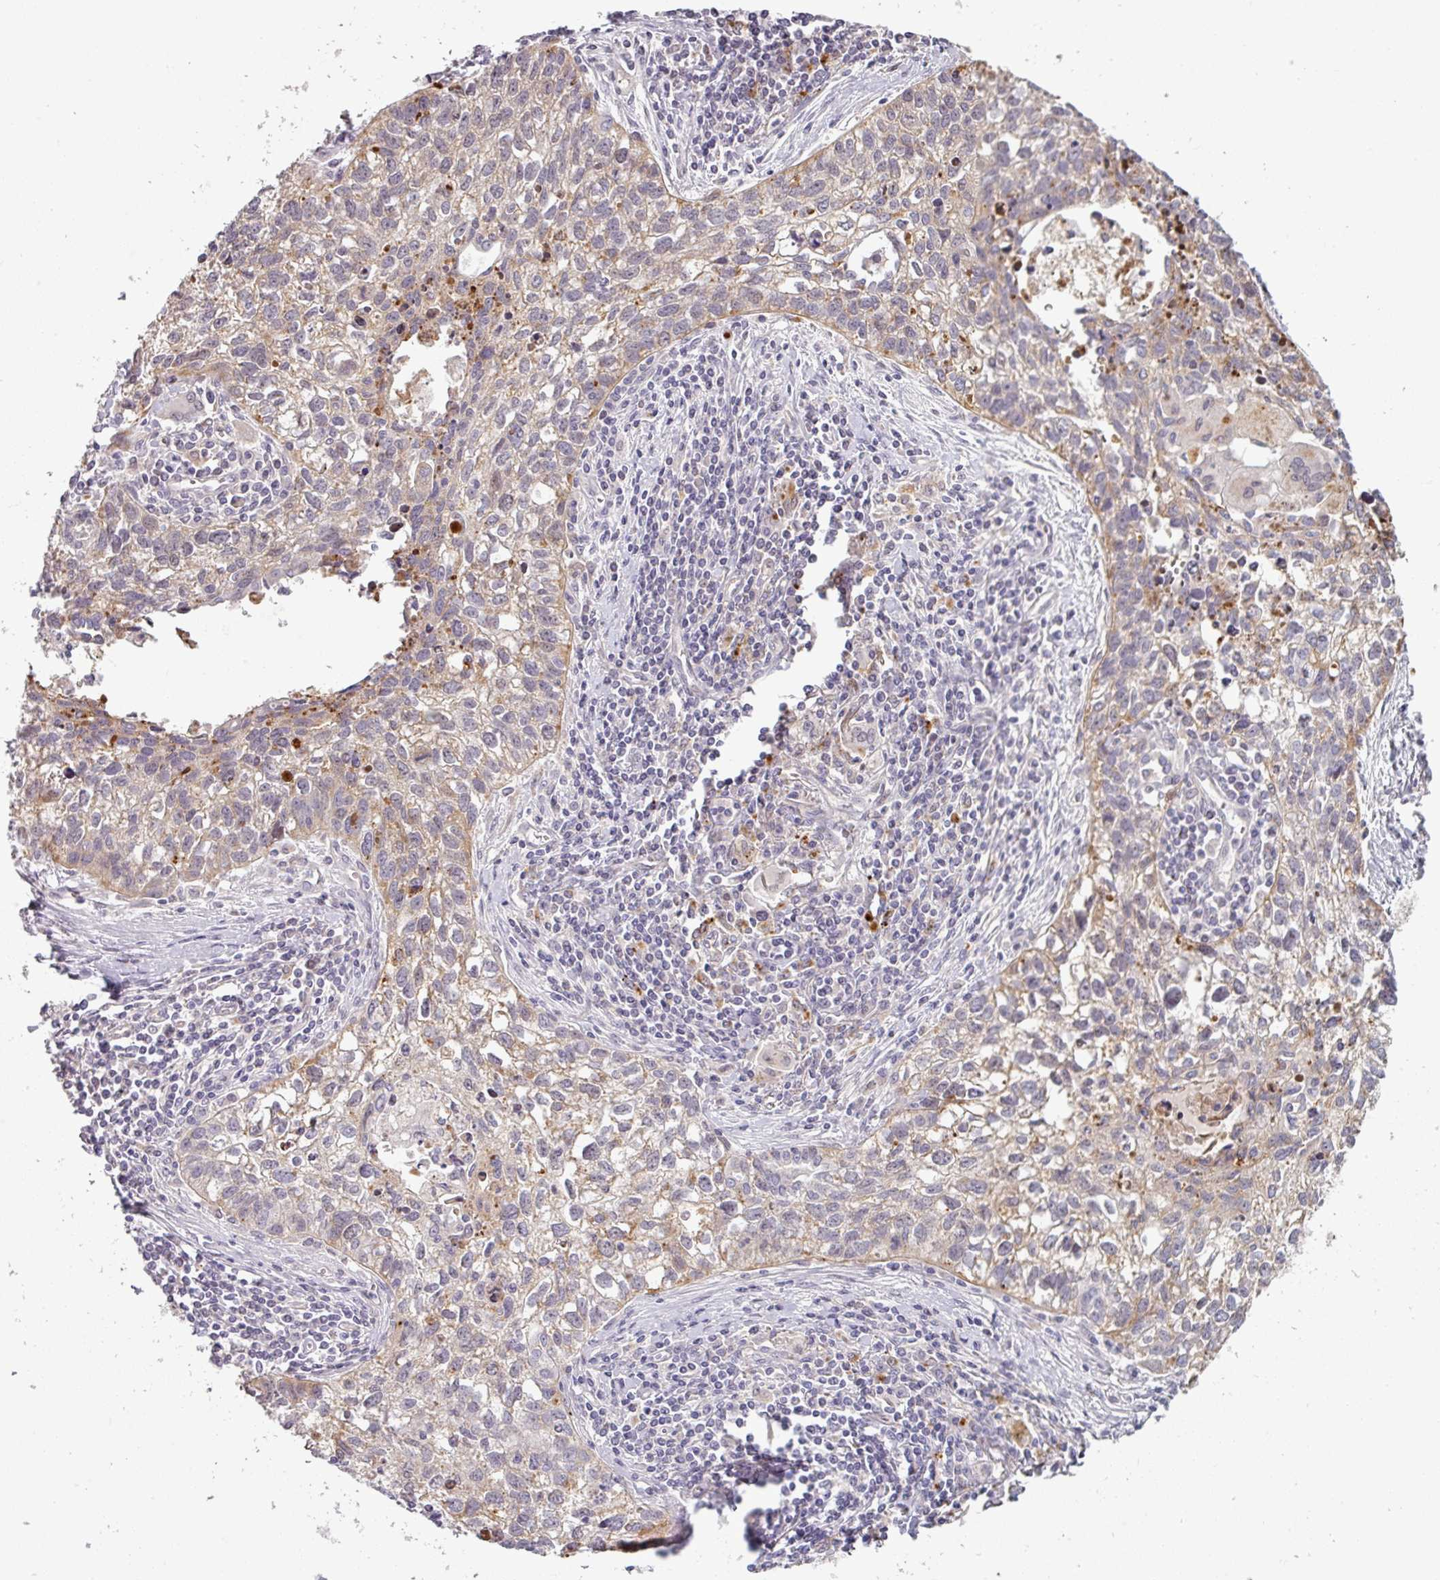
{"staining": {"intensity": "weak", "quantity": "<25%", "location": "cytoplasmic/membranous"}, "tissue": "lung cancer", "cell_type": "Tumor cells", "image_type": "cancer", "snomed": [{"axis": "morphology", "description": "Squamous cell carcinoma, NOS"}, {"axis": "topography", "description": "Lung"}], "caption": "Tumor cells show no significant protein expression in lung cancer (squamous cell carcinoma).", "gene": "C2orf16", "patient": {"sex": "male", "age": 74}}